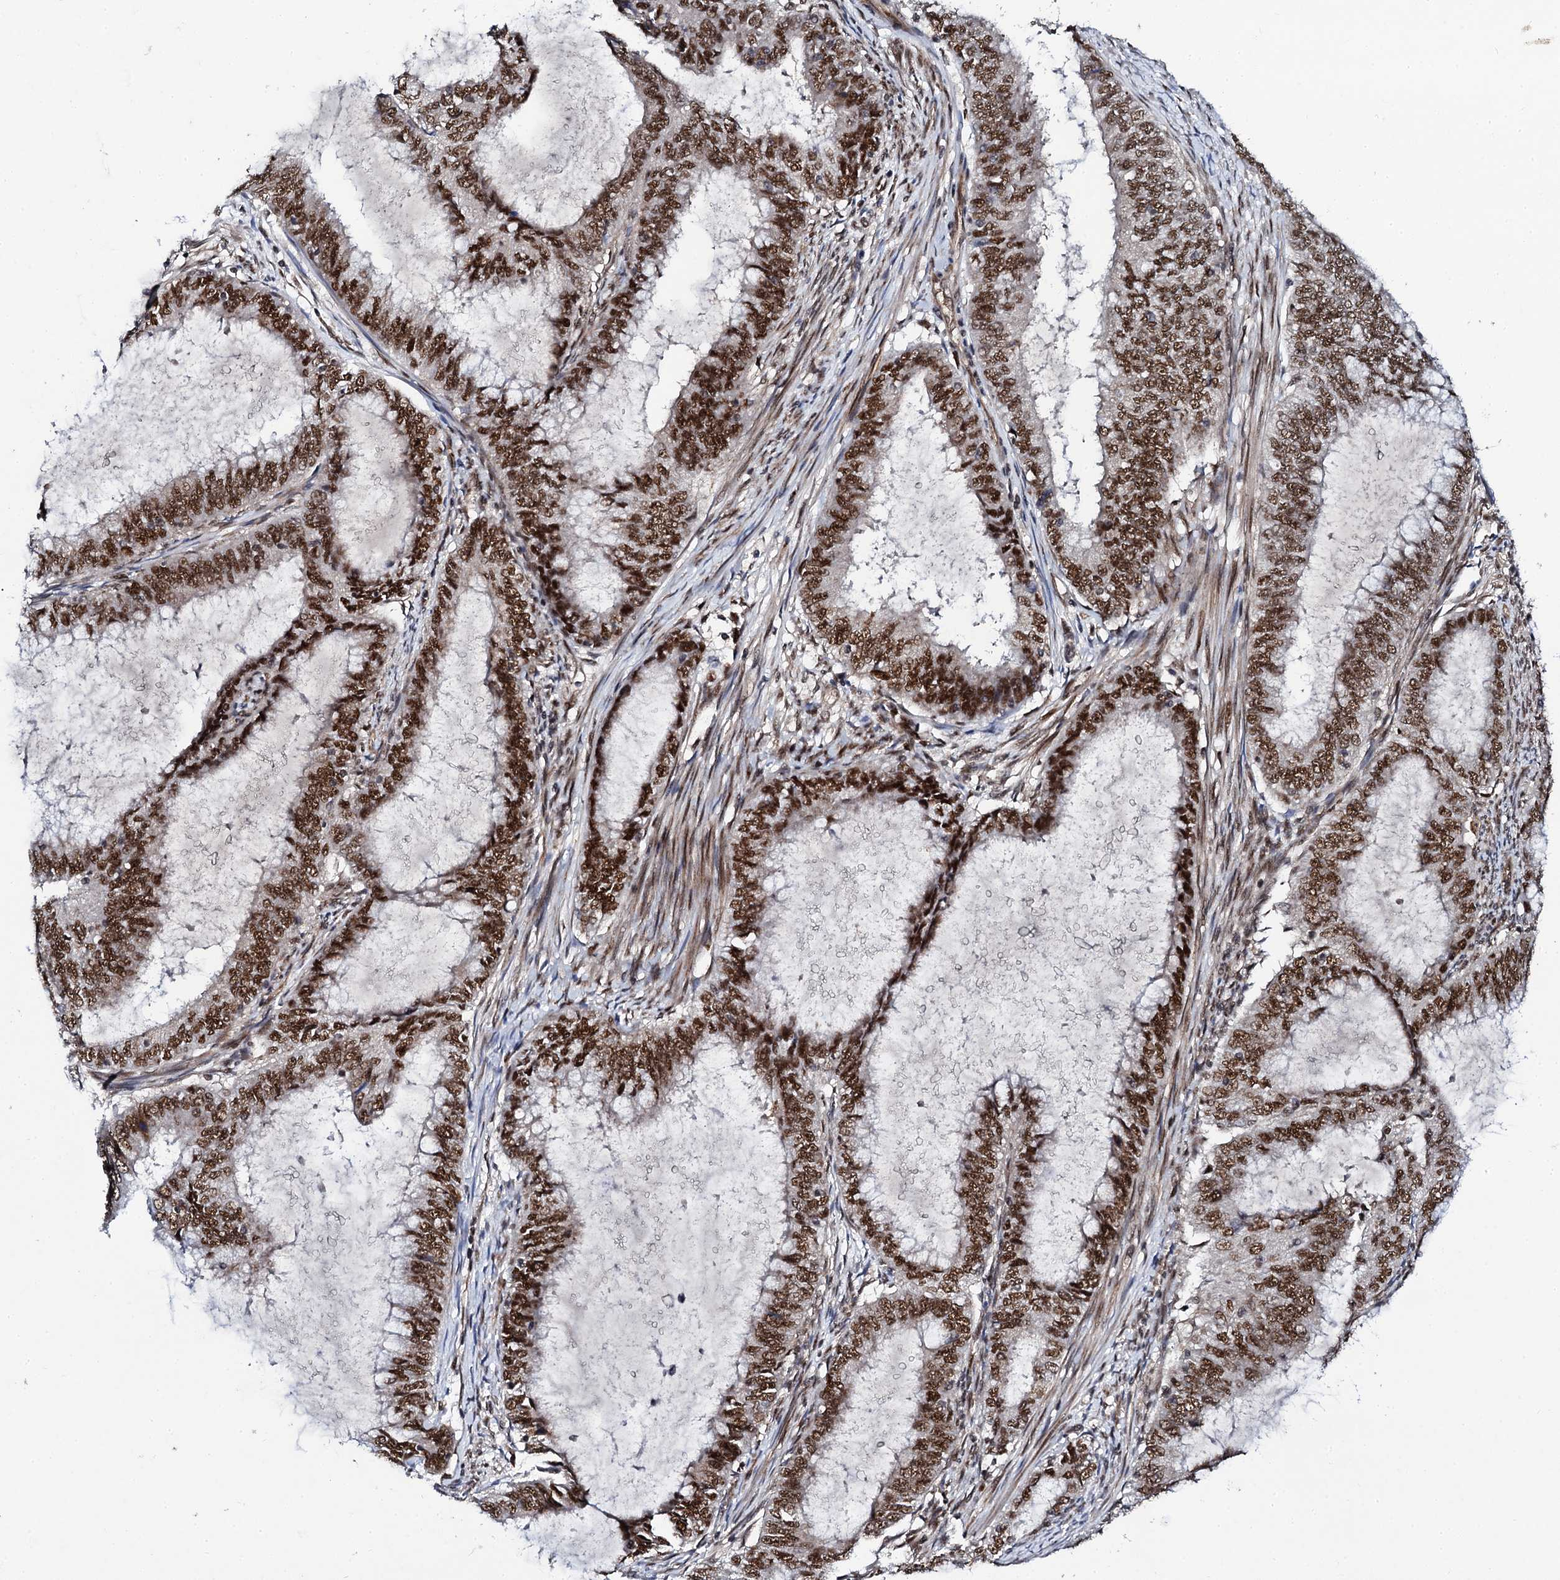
{"staining": {"intensity": "strong", "quantity": ">75%", "location": "nuclear"}, "tissue": "endometrial cancer", "cell_type": "Tumor cells", "image_type": "cancer", "snomed": [{"axis": "morphology", "description": "Adenocarcinoma, NOS"}, {"axis": "topography", "description": "Endometrium"}], "caption": "Protein expression analysis of adenocarcinoma (endometrial) shows strong nuclear expression in approximately >75% of tumor cells. (Stains: DAB in brown, nuclei in blue, Microscopy: brightfield microscopy at high magnification).", "gene": "CSTF3", "patient": {"sex": "female", "age": 51}}